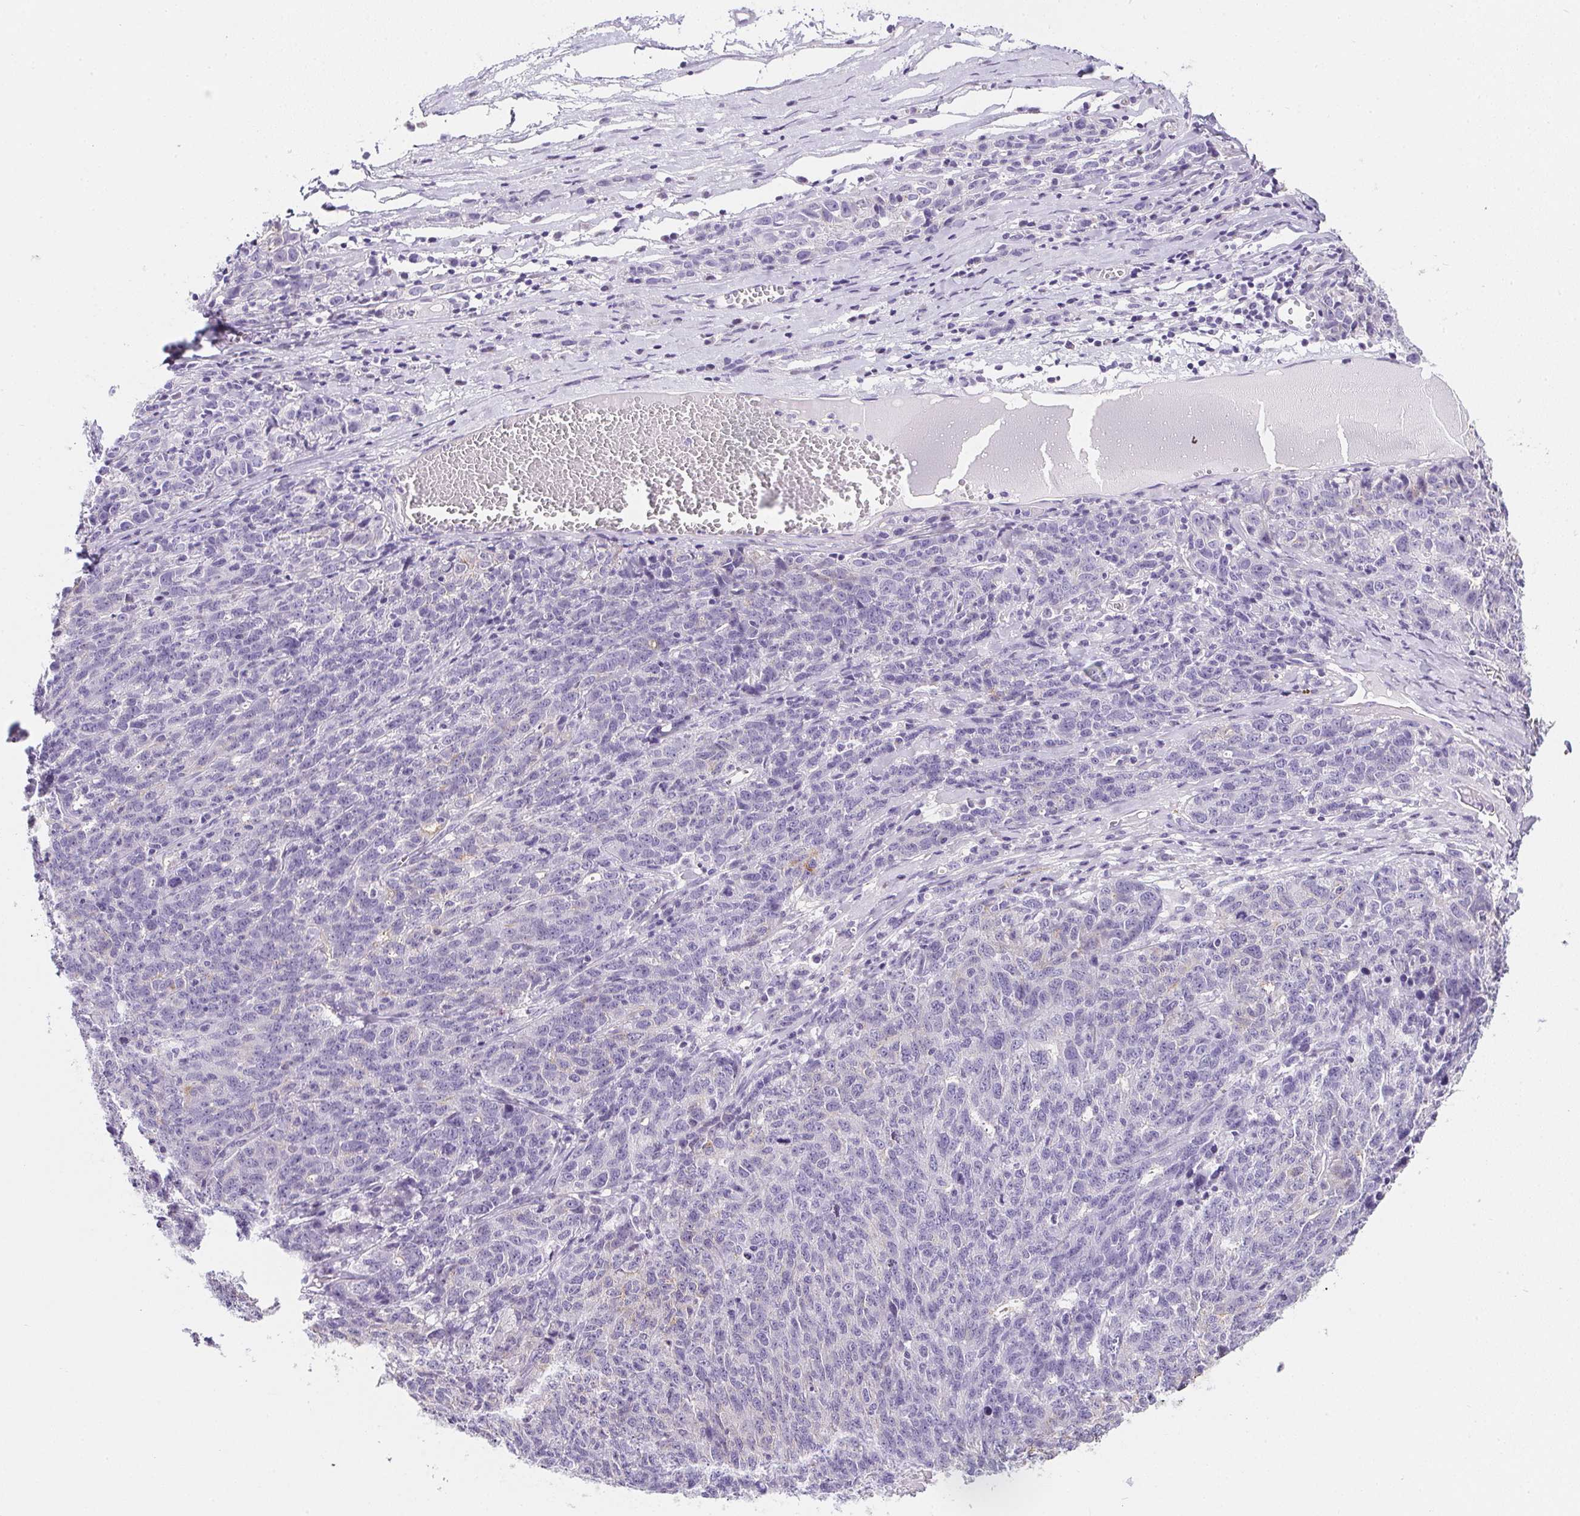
{"staining": {"intensity": "negative", "quantity": "none", "location": "none"}, "tissue": "ovarian cancer", "cell_type": "Tumor cells", "image_type": "cancer", "snomed": [{"axis": "morphology", "description": "Cystadenocarcinoma, serous, NOS"}, {"axis": "topography", "description": "Ovary"}], "caption": "An IHC image of ovarian cancer is shown. There is no staining in tumor cells of ovarian cancer.", "gene": "AQP5", "patient": {"sex": "female", "age": 71}}